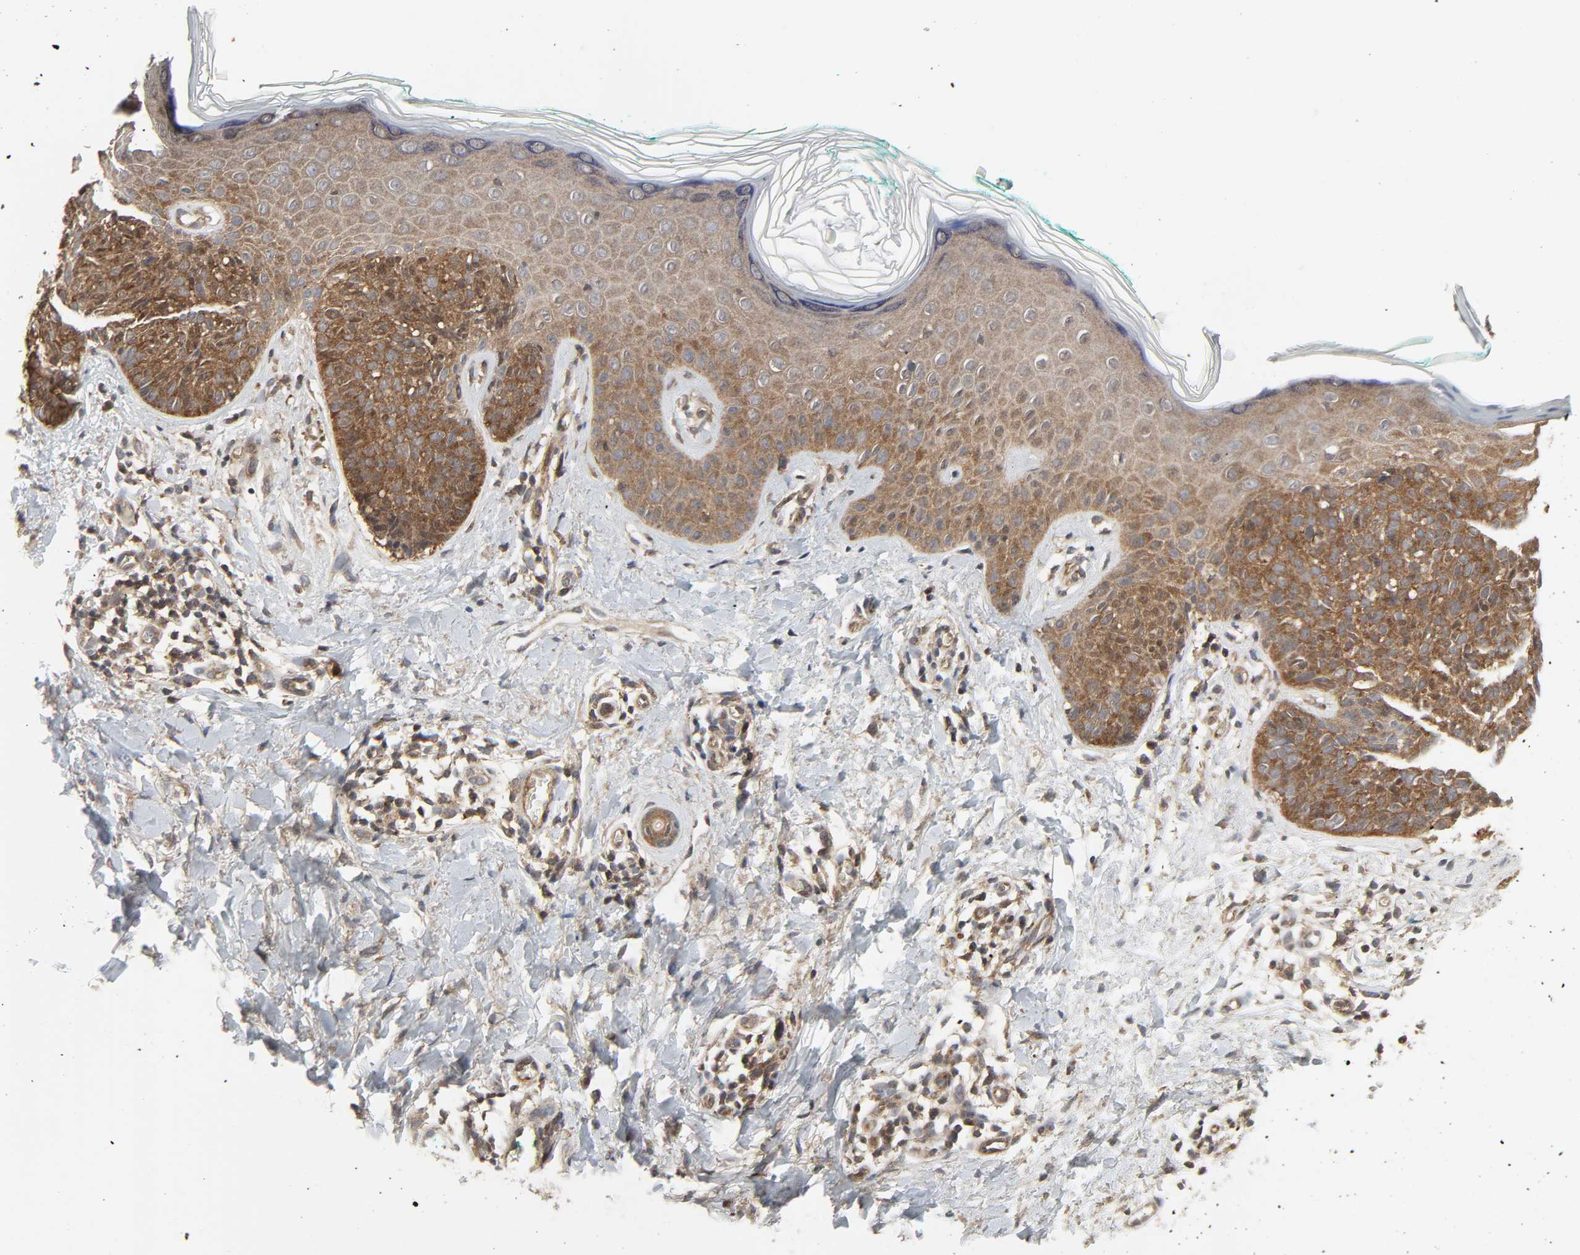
{"staining": {"intensity": "moderate", "quantity": ">75%", "location": "cytoplasmic/membranous"}, "tissue": "skin cancer", "cell_type": "Tumor cells", "image_type": "cancer", "snomed": [{"axis": "morphology", "description": "Basal cell carcinoma"}, {"axis": "topography", "description": "Skin"}], "caption": "Moderate cytoplasmic/membranous protein positivity is seen in approximately >75% of tumor cells in basal cell carcinoma (skin).", "gene": "GSK3A", "patient": {"sex": "female", "age": 58}}